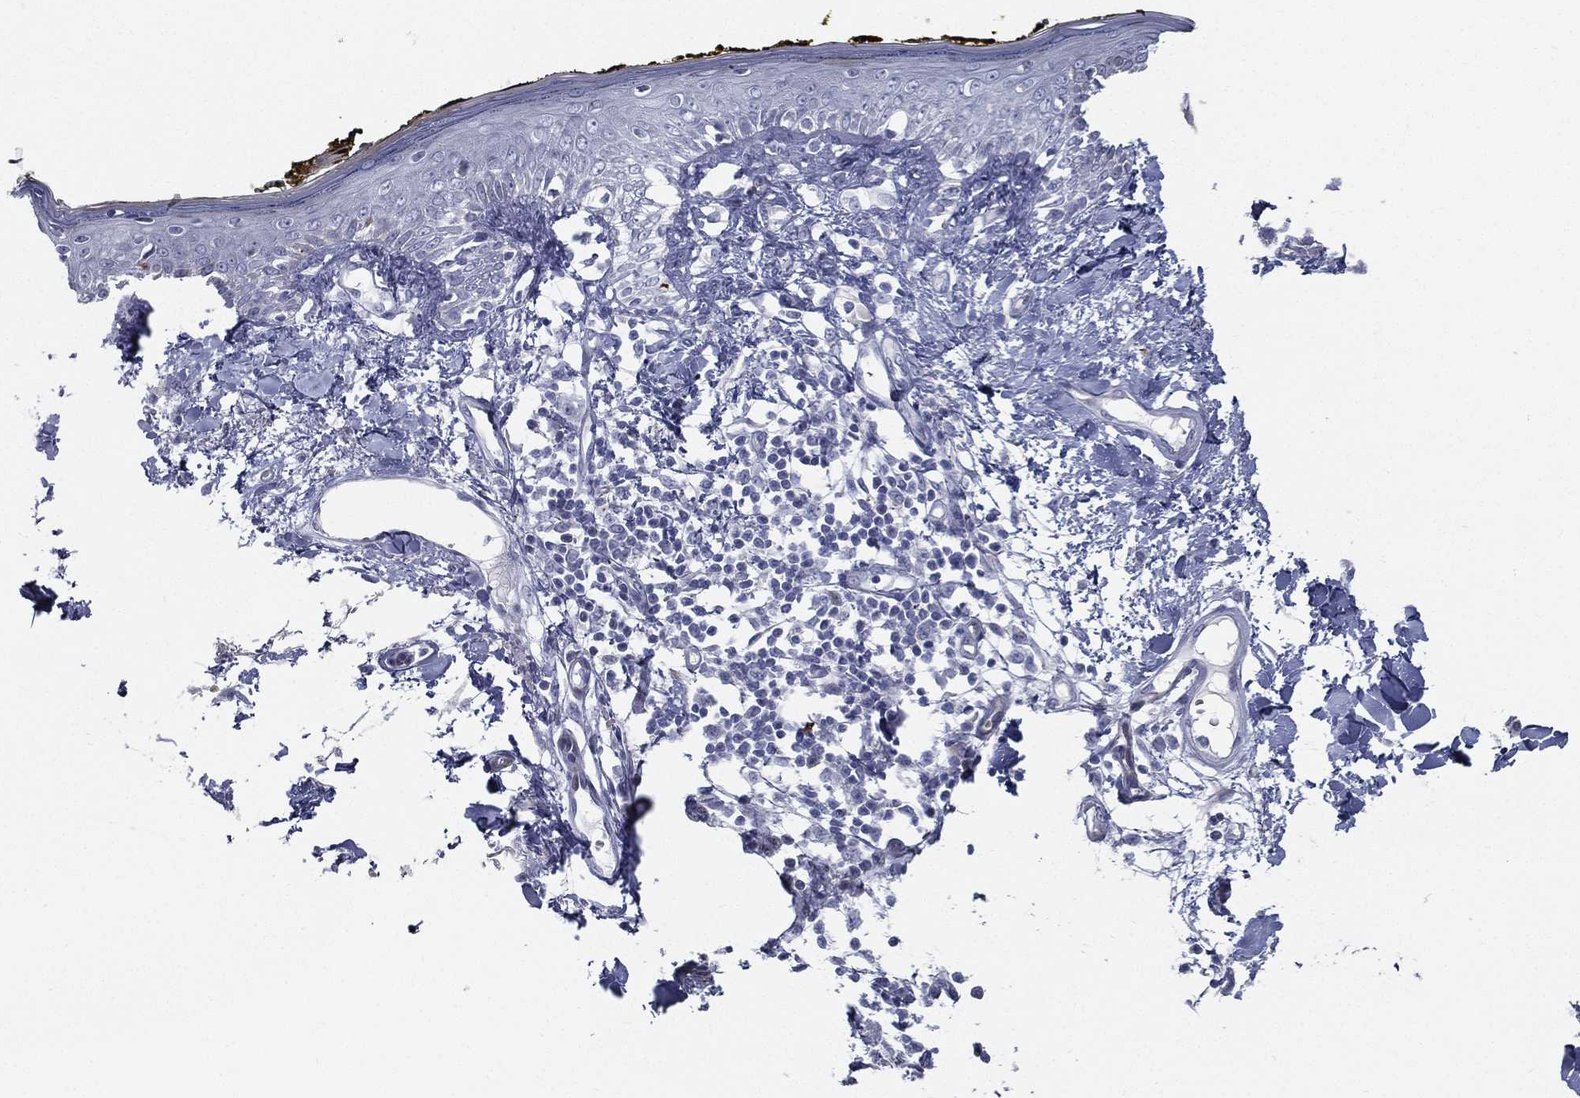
{"staining": {"intensity": "negative", "quantity": "none", "location": "none"}, "tissue": "skin", "cell_type": "Fibroblasts", "image_type": "normal", "snomed": [{"axis": "morphology", "description": "Normal tissue, NOS"}, {"axis": "topography", "description": "Skin"}], "caption": "IHC photomicrograph of benign human skin stained for a protein (brown), which displays no expression in fibroblasts.", "gene": "SPPL2C", "patient": {"sex": "male", "age": 76}}